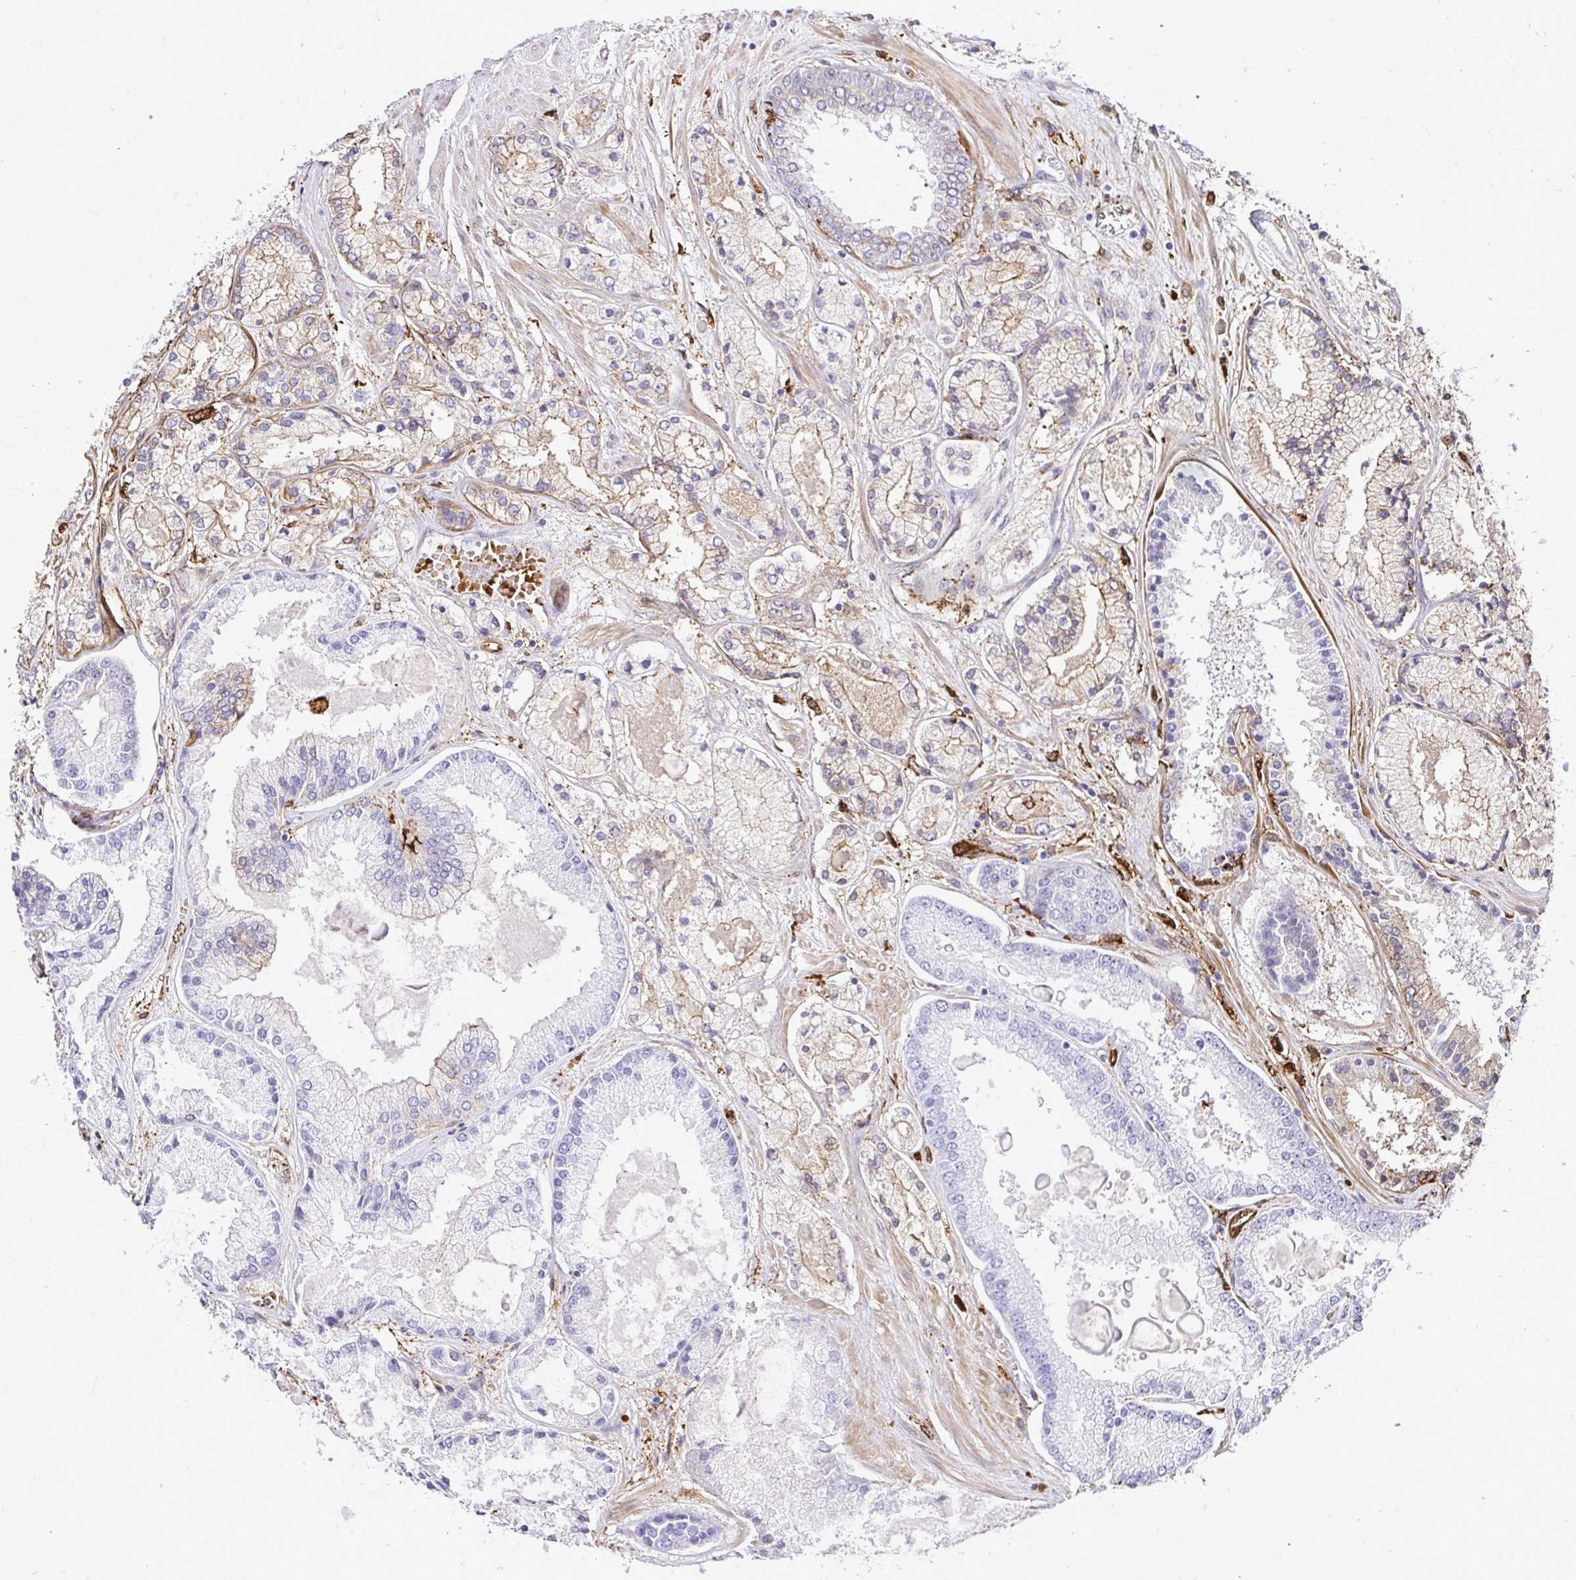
{"staining": {"intensity": "weak", "quantity": "<25%", "location": "cytoplasmic/membranous"}, "tissue": "prostate cancer", "cell_type": "Tumor cells", "image_type": "cancer", "snomed": [{"axis": "morphology", "description": "Adenocarcinoma, High grade"}, {"axis": "topography", "description": "Prostate"}], "caption": "This is an immunohistochemistry histopathology image of prostate cancer. There is no expression in tumor cells.", "gene": "GSN", "patient": {"sex": "male", "age": 67}}